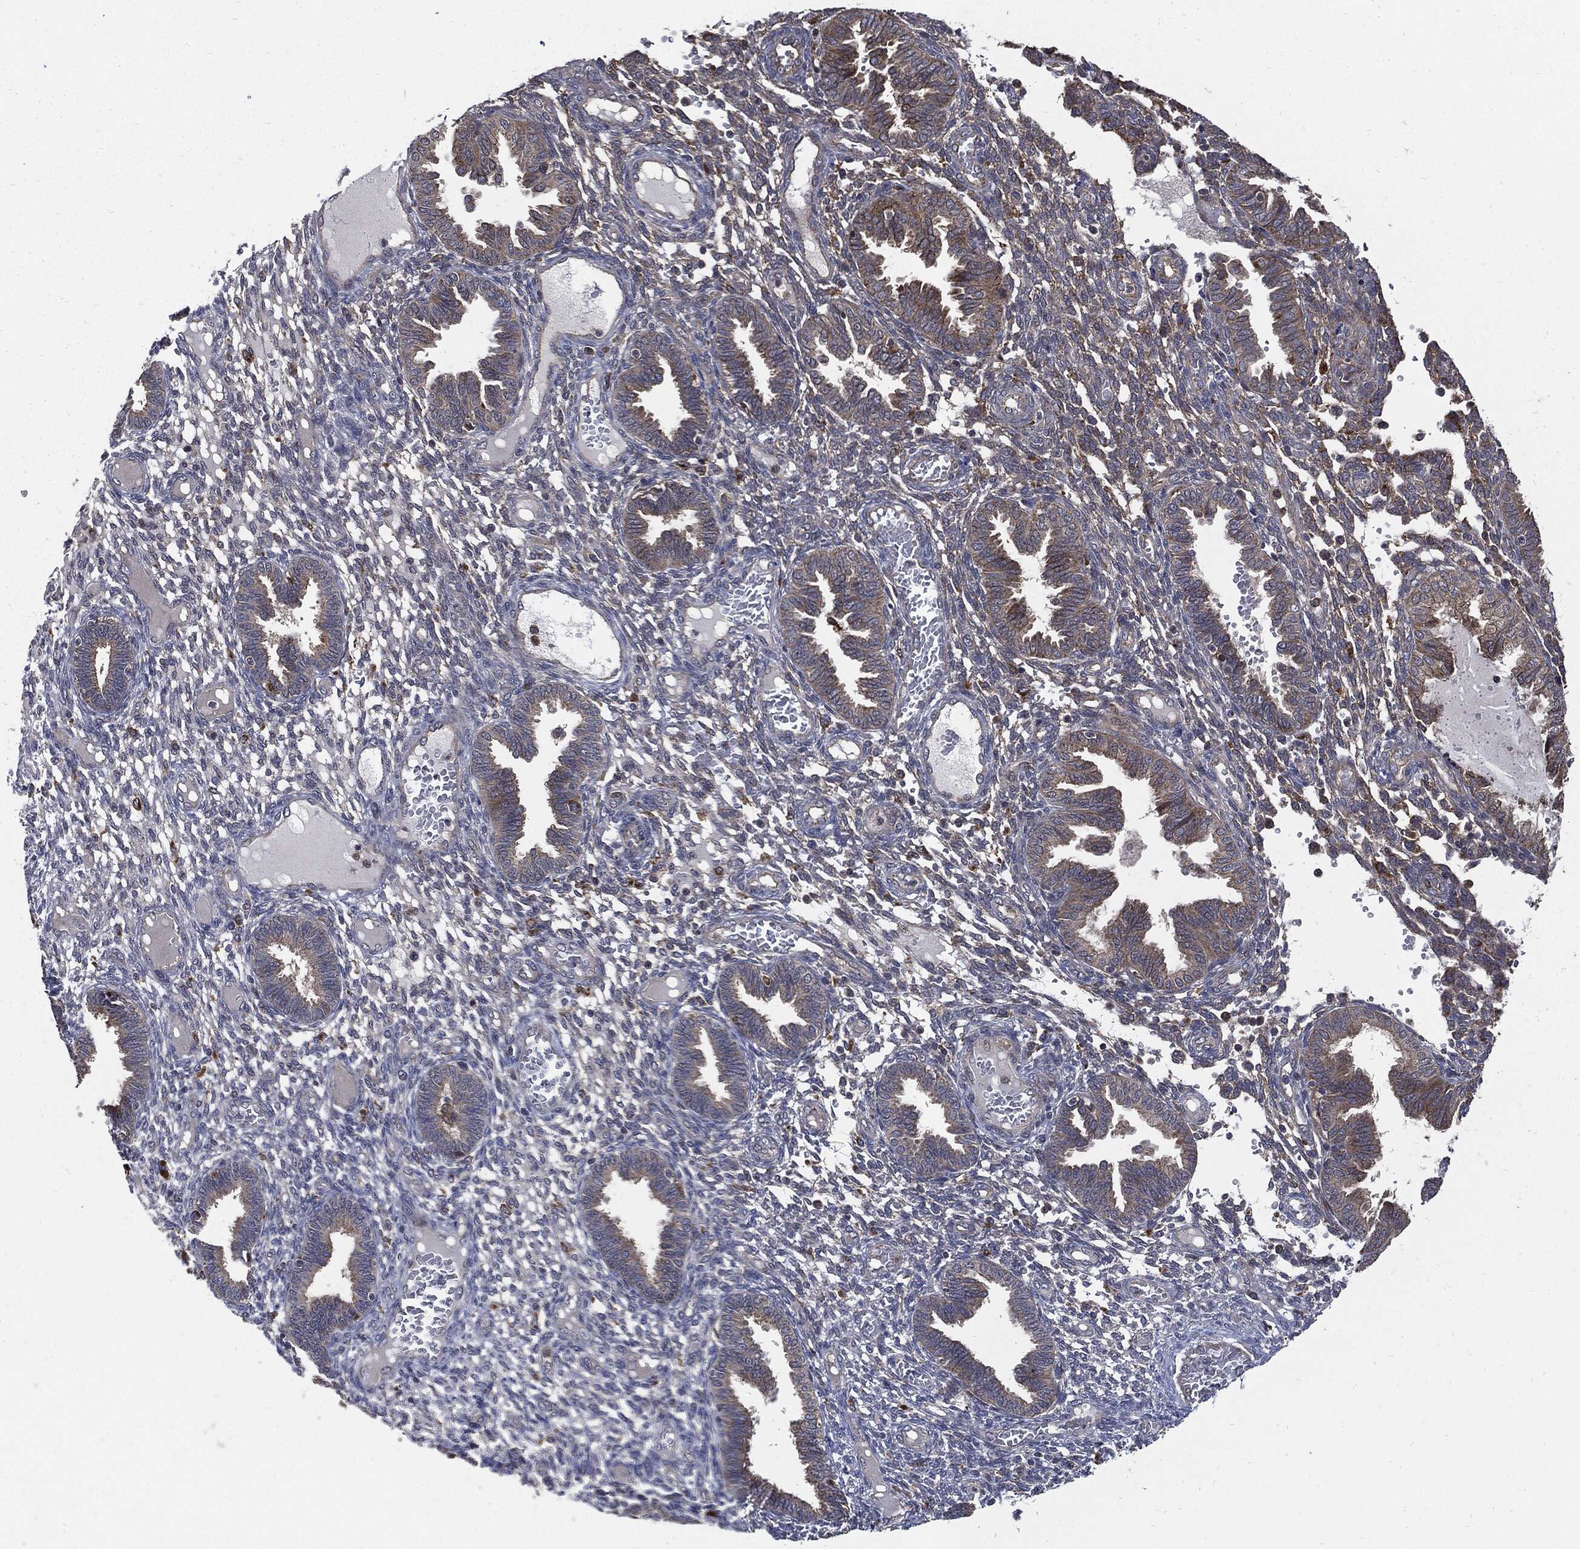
{"staining": {"intensity": "negative", "quantity": "none", "location": "none"}, "tissue": "endometrium", "cell_type": "Cells in endometrial stroma", "image_type": "normal", "snomed": [{"axis": "morphology", "description": "Normal tissue, NOS"}, {"axis": "topography", "description": "Endometrium"}], "caption": "DAB immunohistochemical staining of unremarkable endometrium displays no significant expression in cells in endometrial stroma. (DAB (3,3'-diaminobenzidine) immunohistochemistry, high magnification).", "gene": "SLC31A2", "patient": {"sex": "female", "age": 42}}